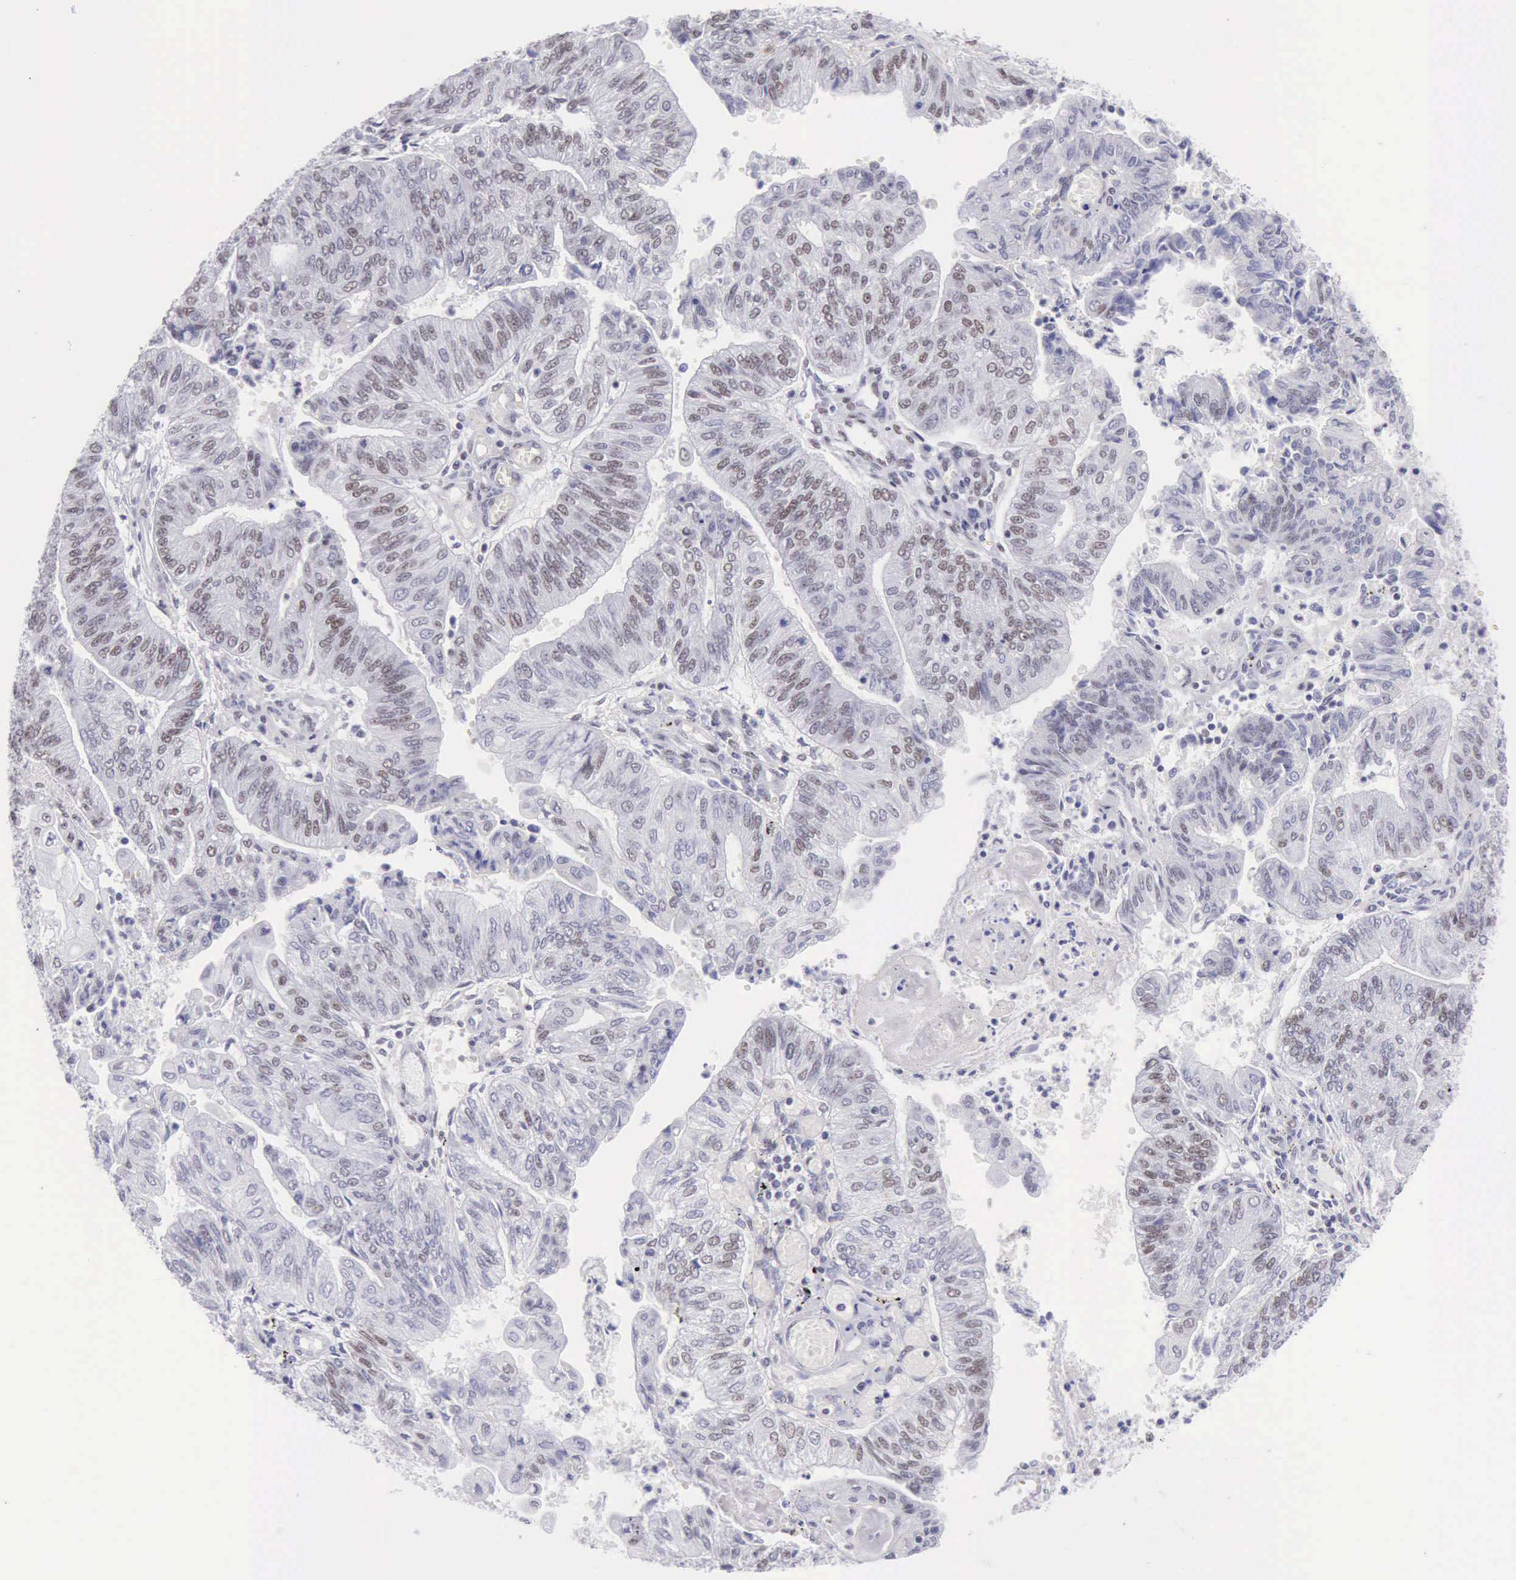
{"staining": {"intensity": "weak", "quantity": "<25%", "location": "nuclear"}, "tissue": "endometrial cancer", "cell_type": "Tumor cells", "image_type": "cancer", "snomed": [{"axis": "morphology", "description": "Adenocarcinoma, NOS"}, {"axis": "topography", "description": "Endometrium"}], "caption": "Immunohistochemical staining of human endometrial cancer demonstrates no significant staining in tumor cells.", "gene": "EP300", "patient": {"sex": "female", "age": 59}}